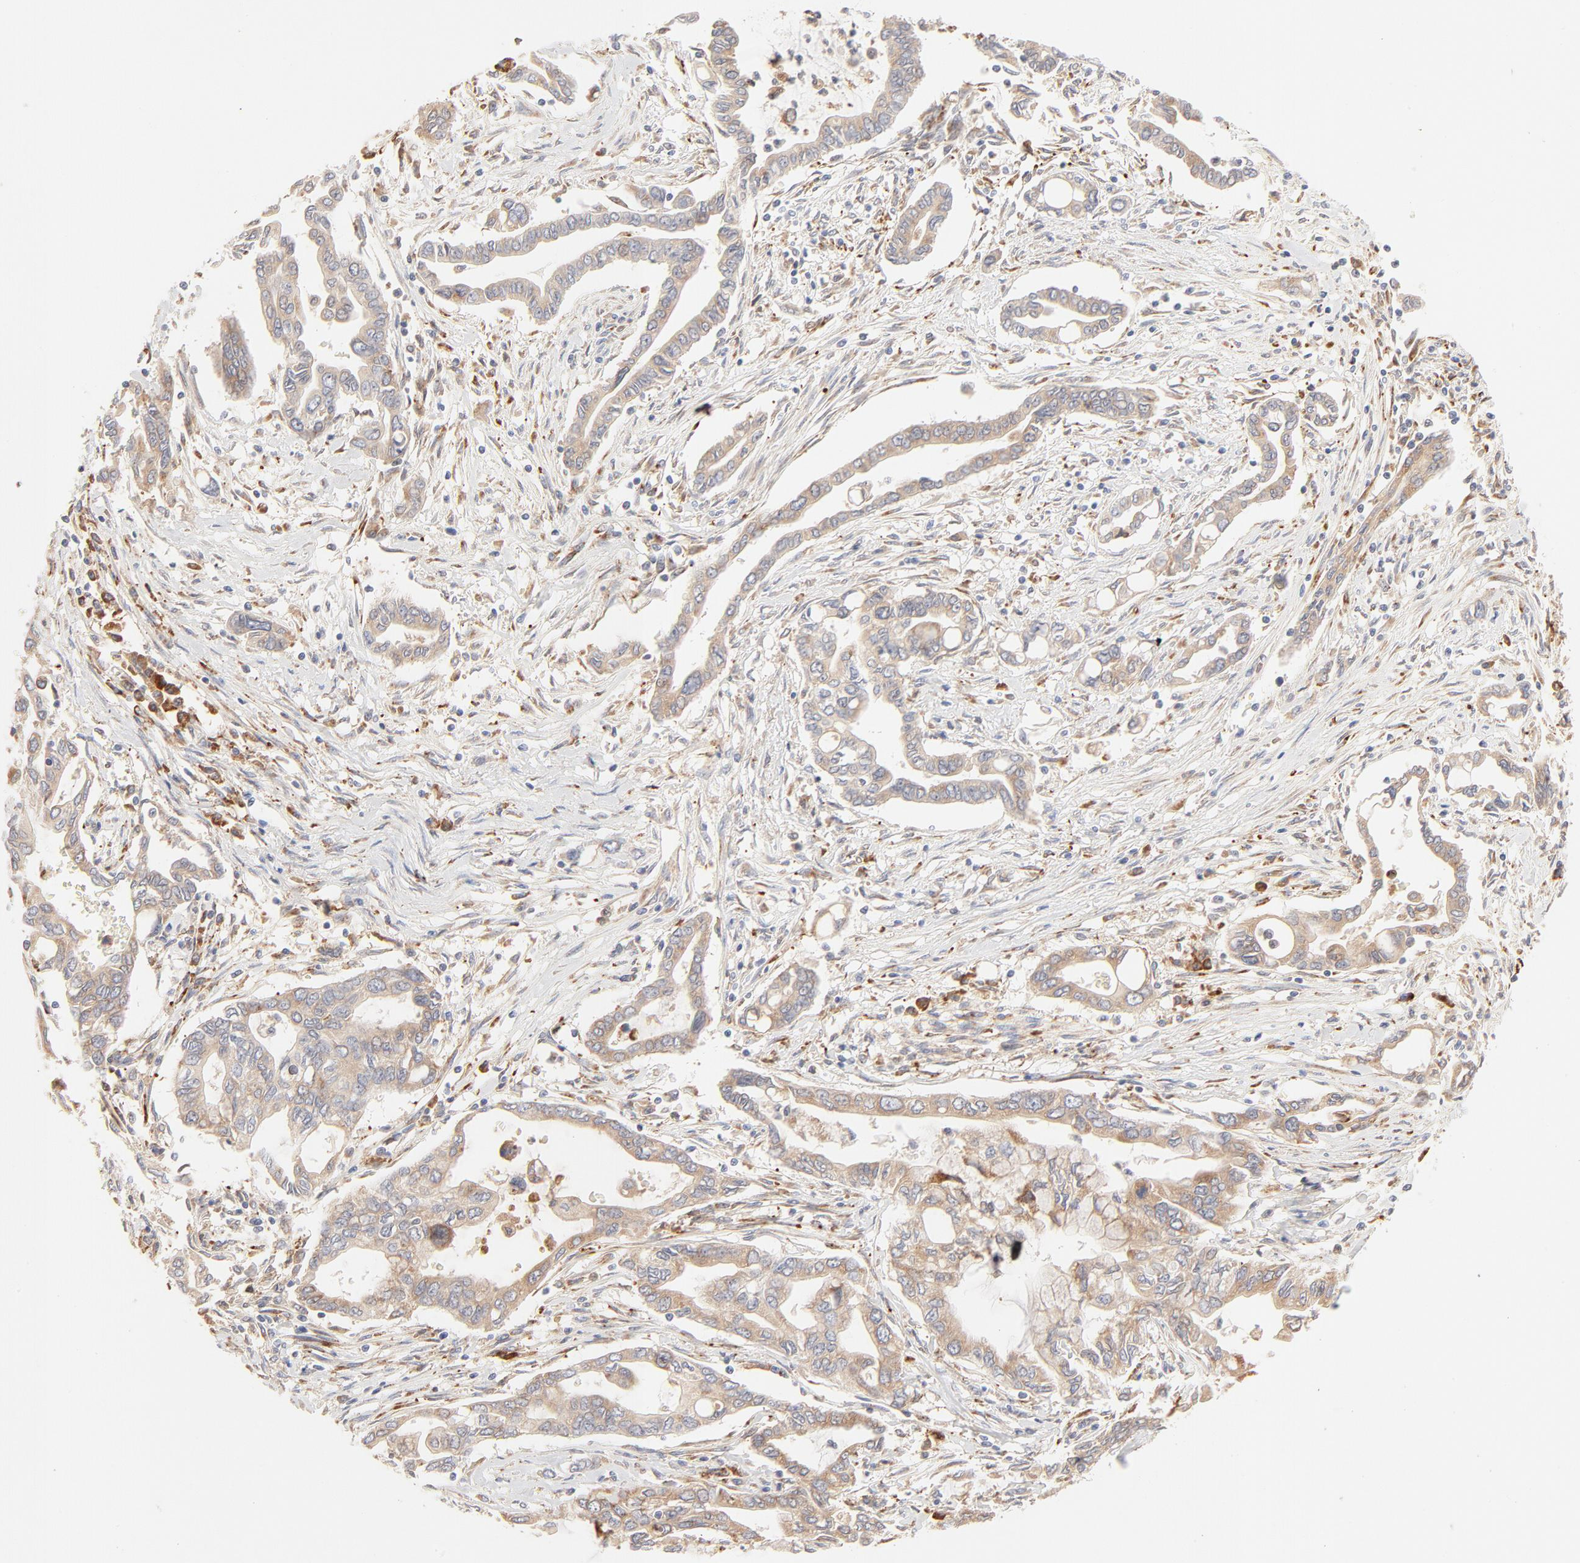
{"staining": {"intensity": "moderate", "quantity": ">75%", "location": "cytoplasmic/membranous"}, "tissue": "pancreatic cancer", "cell_type": "Tumor cells", "image_type": "cancer", "snomed": [{"axis": "morphology", "description": "Adenocarcinoma, NOS"}, {"axis": "topography", "description": "Pancreas"}], "caption": "Immunohistochemical staining of human pancreatic adenocarcinoma exhibits medium levels of moderate cytoplasmic/membranous expression in about >75% of tumor cells.", "gene": "PARP12", "patient": {"sex": "female", "age": 57}}